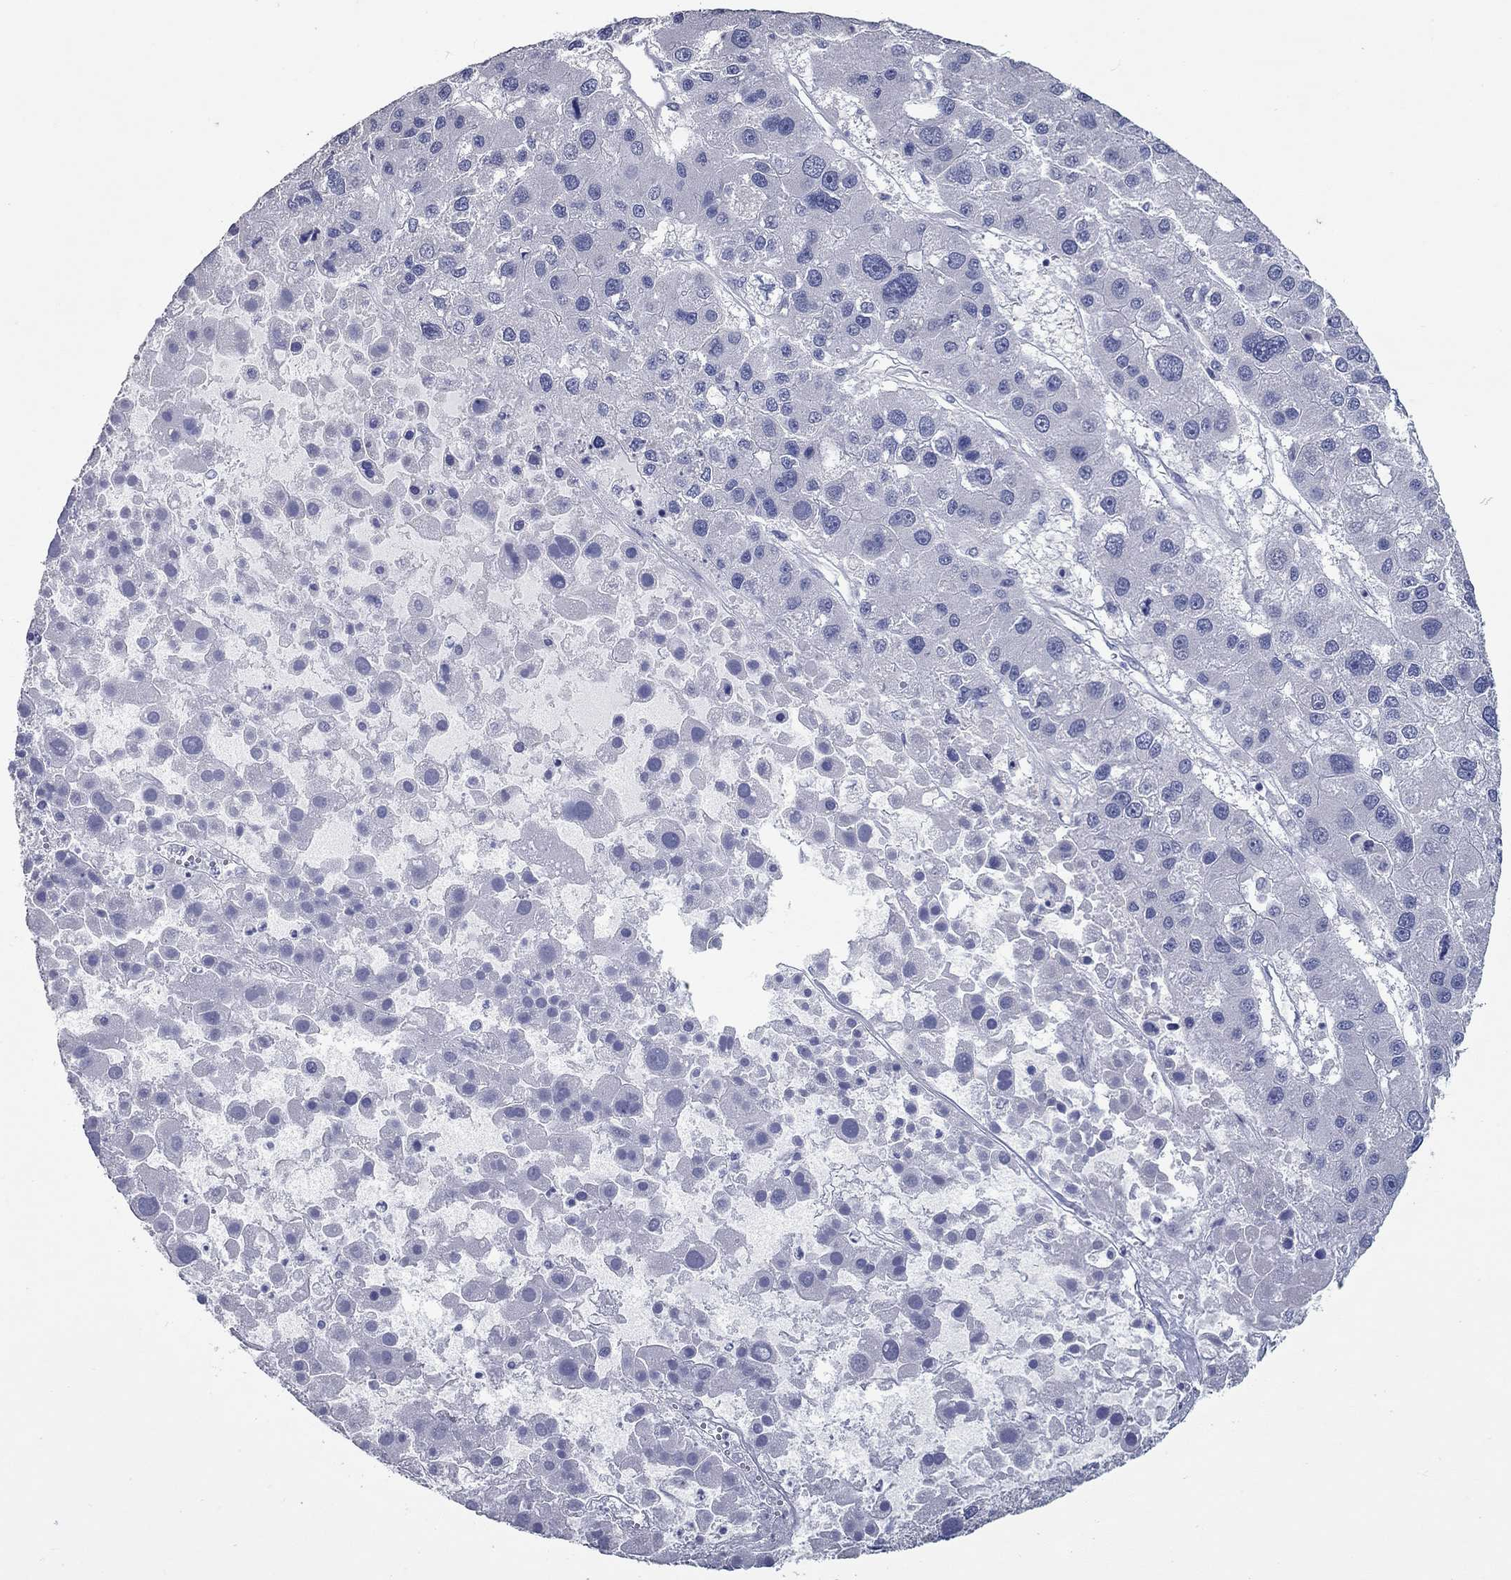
{"staining": {"intensity": "negative", "quantity": "none", "location": "none"}, "tissue": "liver cancer", "cell_type": "Tumor cells", "image_type": "cancer", "snomed": [{"axis": "morphology", "description": "Carcinoma, Hepatocellular, NOS"}, {"axis": "topography", "description": "Liver"}], "caption": "Tumor cells are negative for brown protein staining in liver cancer.", "gene": "KIRREL2", "patient": {"sex": "male", "age": 73}}